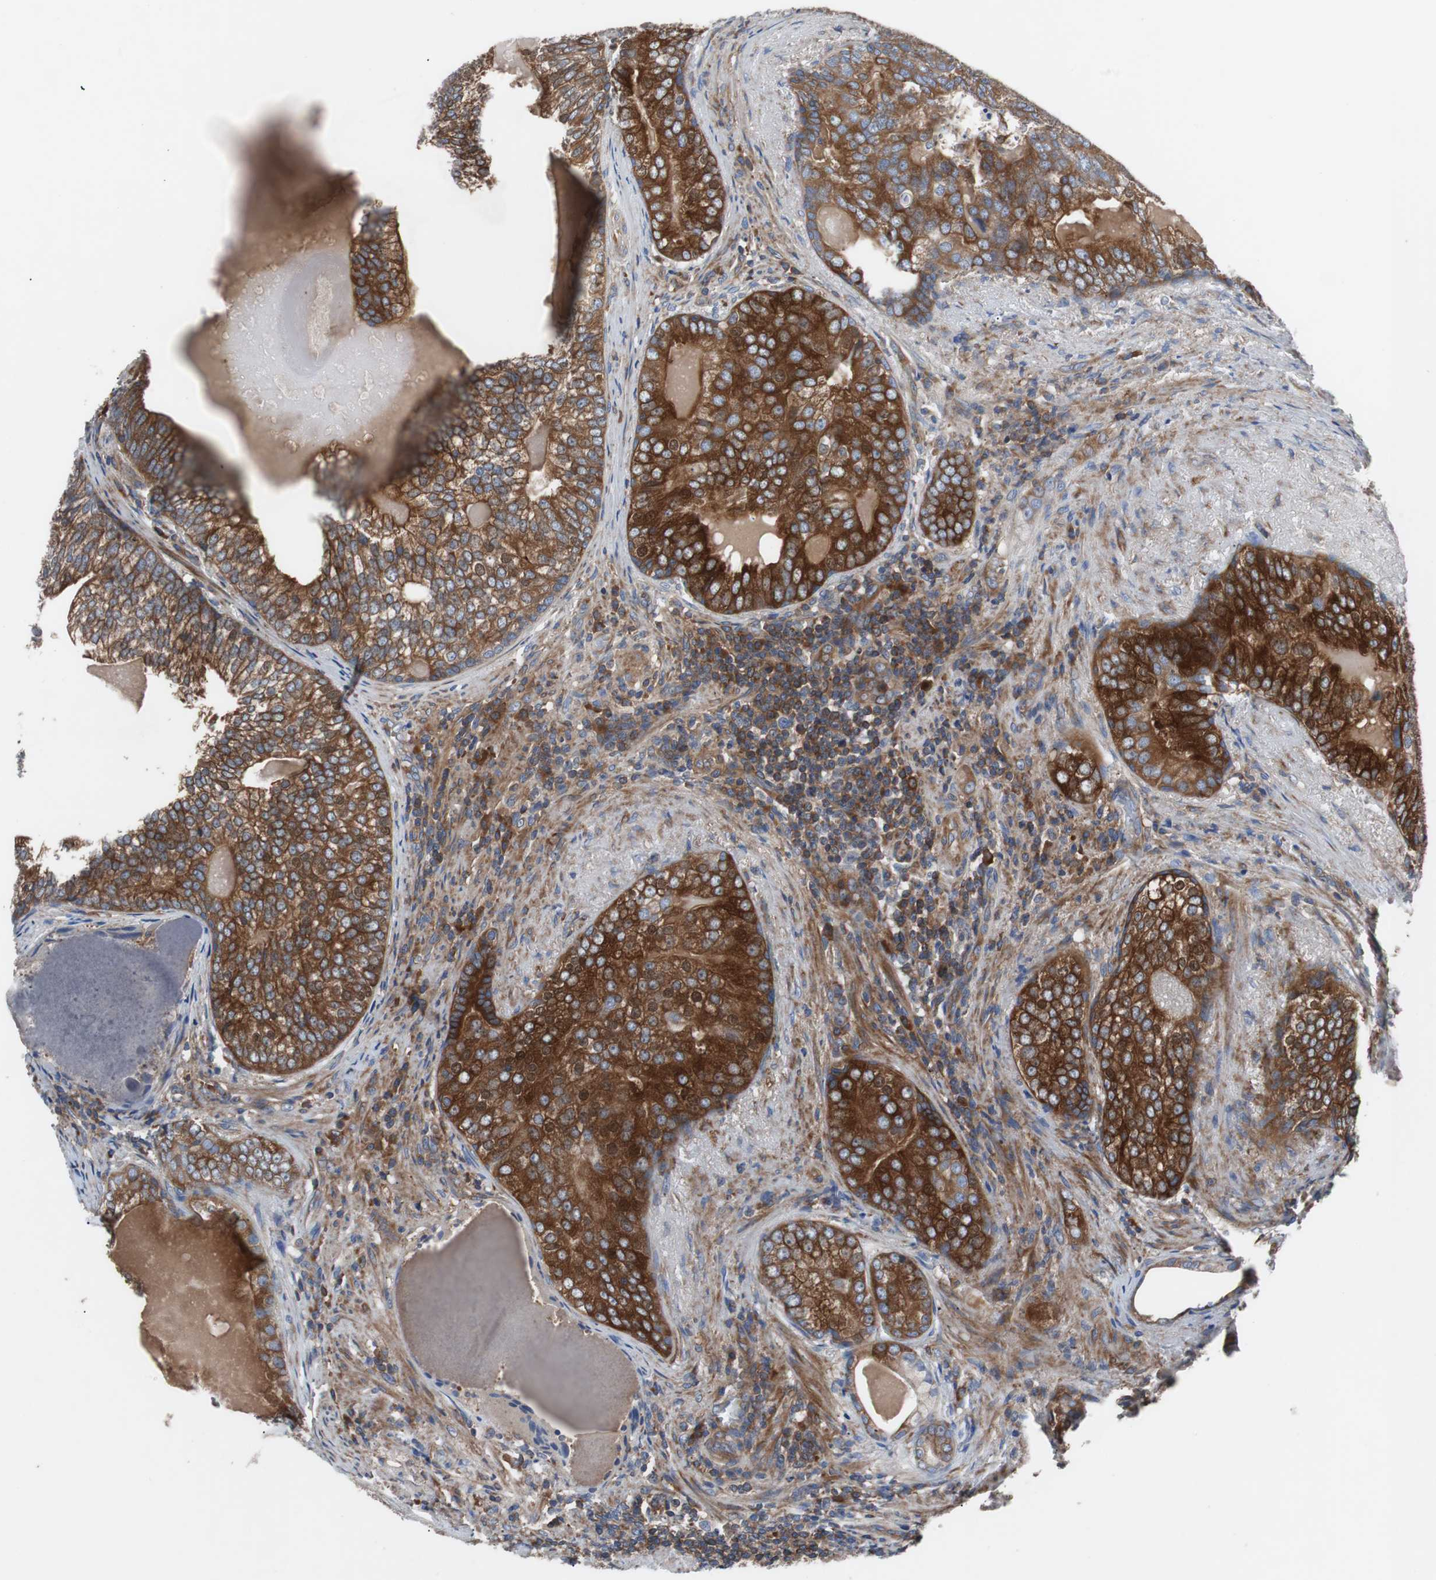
{"staining": {"intensity": "strong", "quantity": ">75%", "location": "cytoplasmic/membranous"}, "tissue": "prostate cancer", "cell_type": "Tumor cells", "image_type": "cancer", "snomed": [{"axis": "morphology", "description": "Adenocarcinoma, High grade"}, {"axis": "topography", "description": "Prostate"}], "caption": "Protein expression by IHC displays strong cytoplasmic/membranous positivity in approximately >75% of tumor cells in prostate cancer.", "gene": "GYS1", "patient": {"sex": "male", "age": 66}}